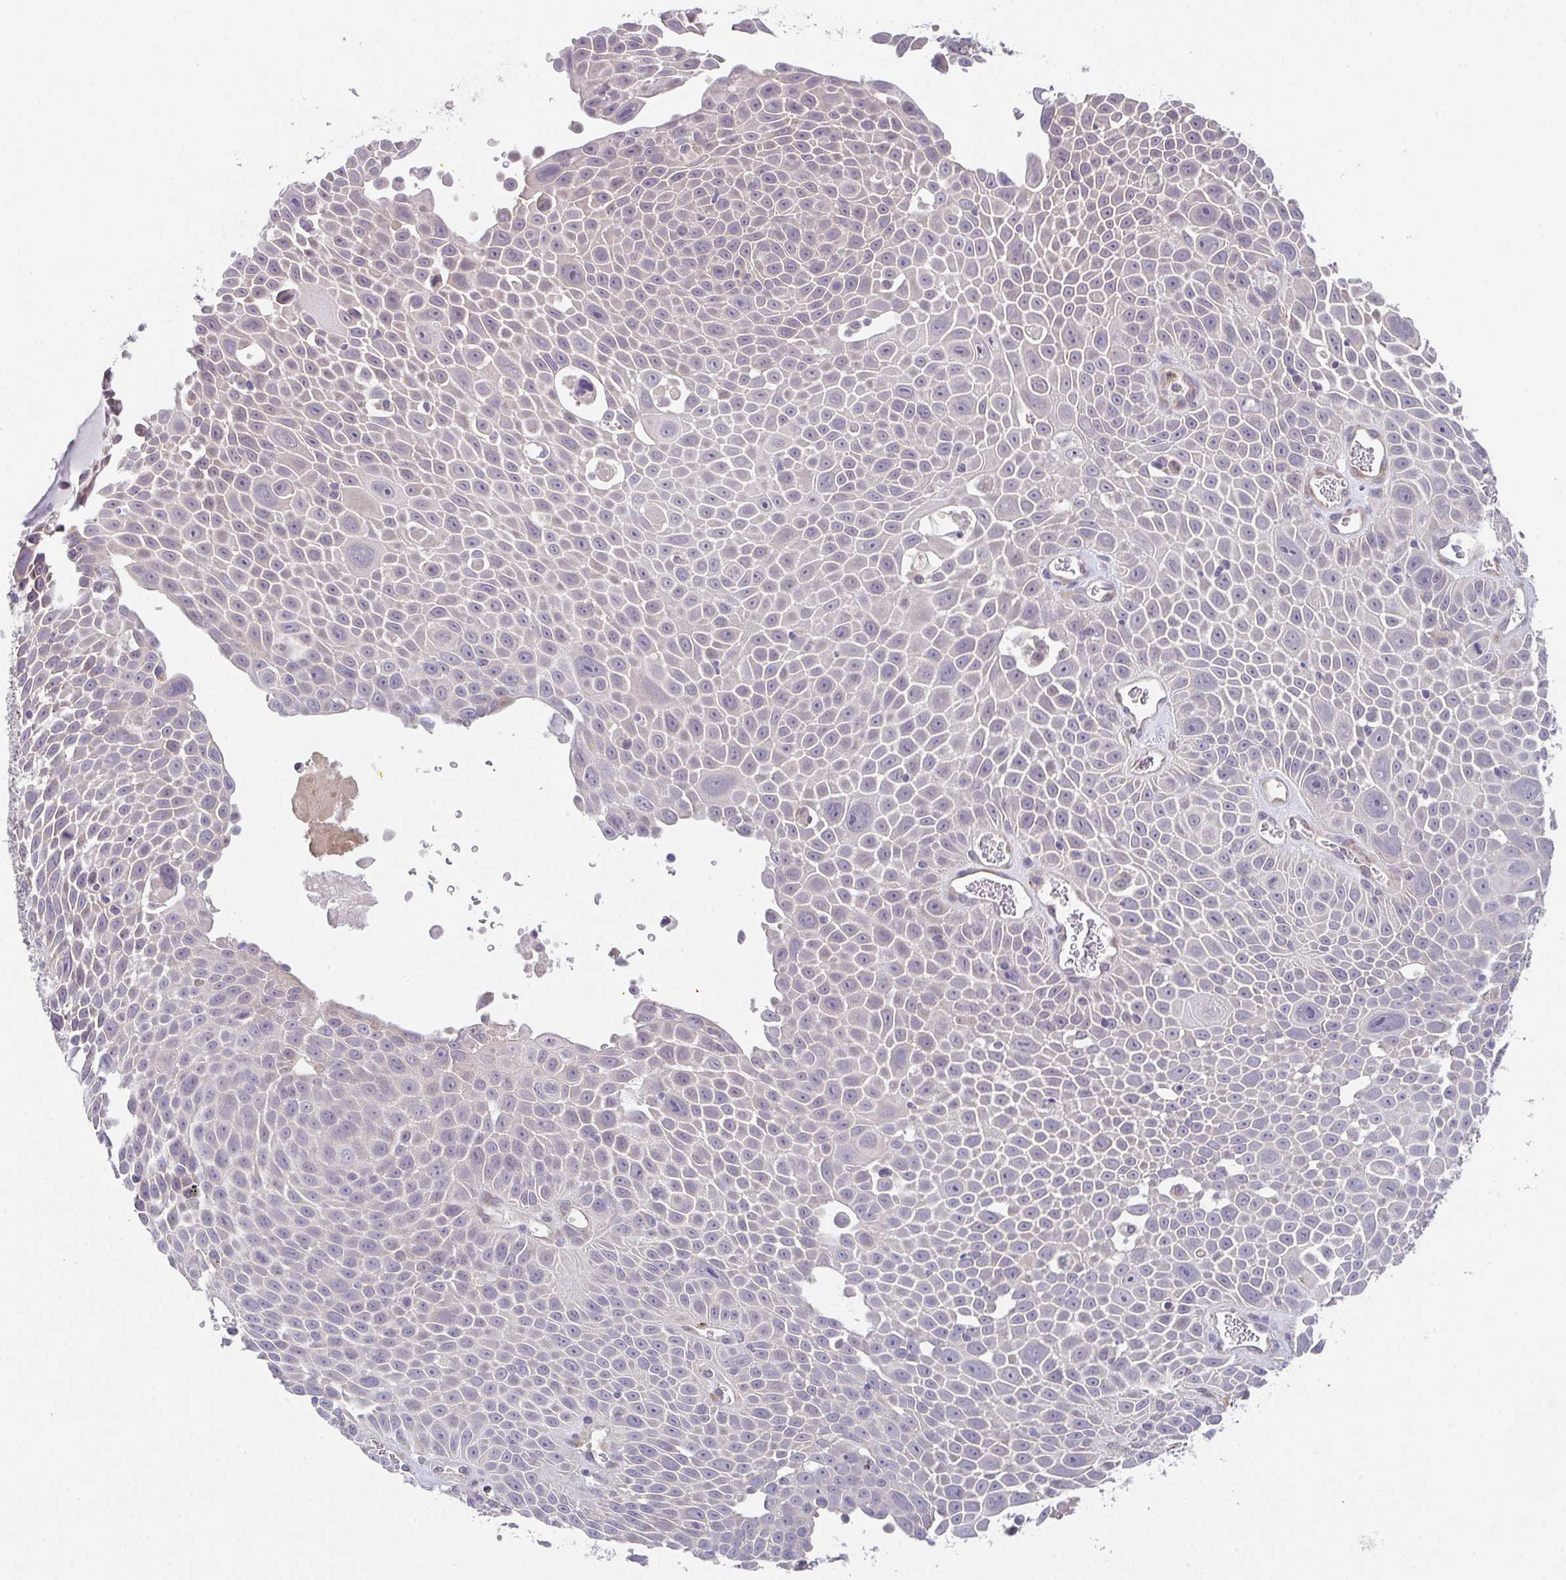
{"staining": {"intensity": "negative", "quantity": "none", "location": "none"}, "tissue": "lung cancer", "cell_type": "Tumor cells", "image_type": "cancer", "snomed": [{"axis": "morphology", "description": "Squamous cell carcinoma, NOS"}, {"axis": "morphology", "description": "Squamous cell carcinoma, metastatic, NOS"}, {"axis": "topography", "description": "Lymph node"}, {"axis": "topography", "description": "Lung"}], "caption": "The immunohistochemistry (IHC) histopathology image has no significant expression in tumor cells of lung cancer tissue. The staining is performed using DAB (3,3'-diaminobenzidine) brown chromogen with nuclei counter-stained in using hematoxylin.", "gene": "TSPAN31", "patient": {"sex": "female", "age": 62}}